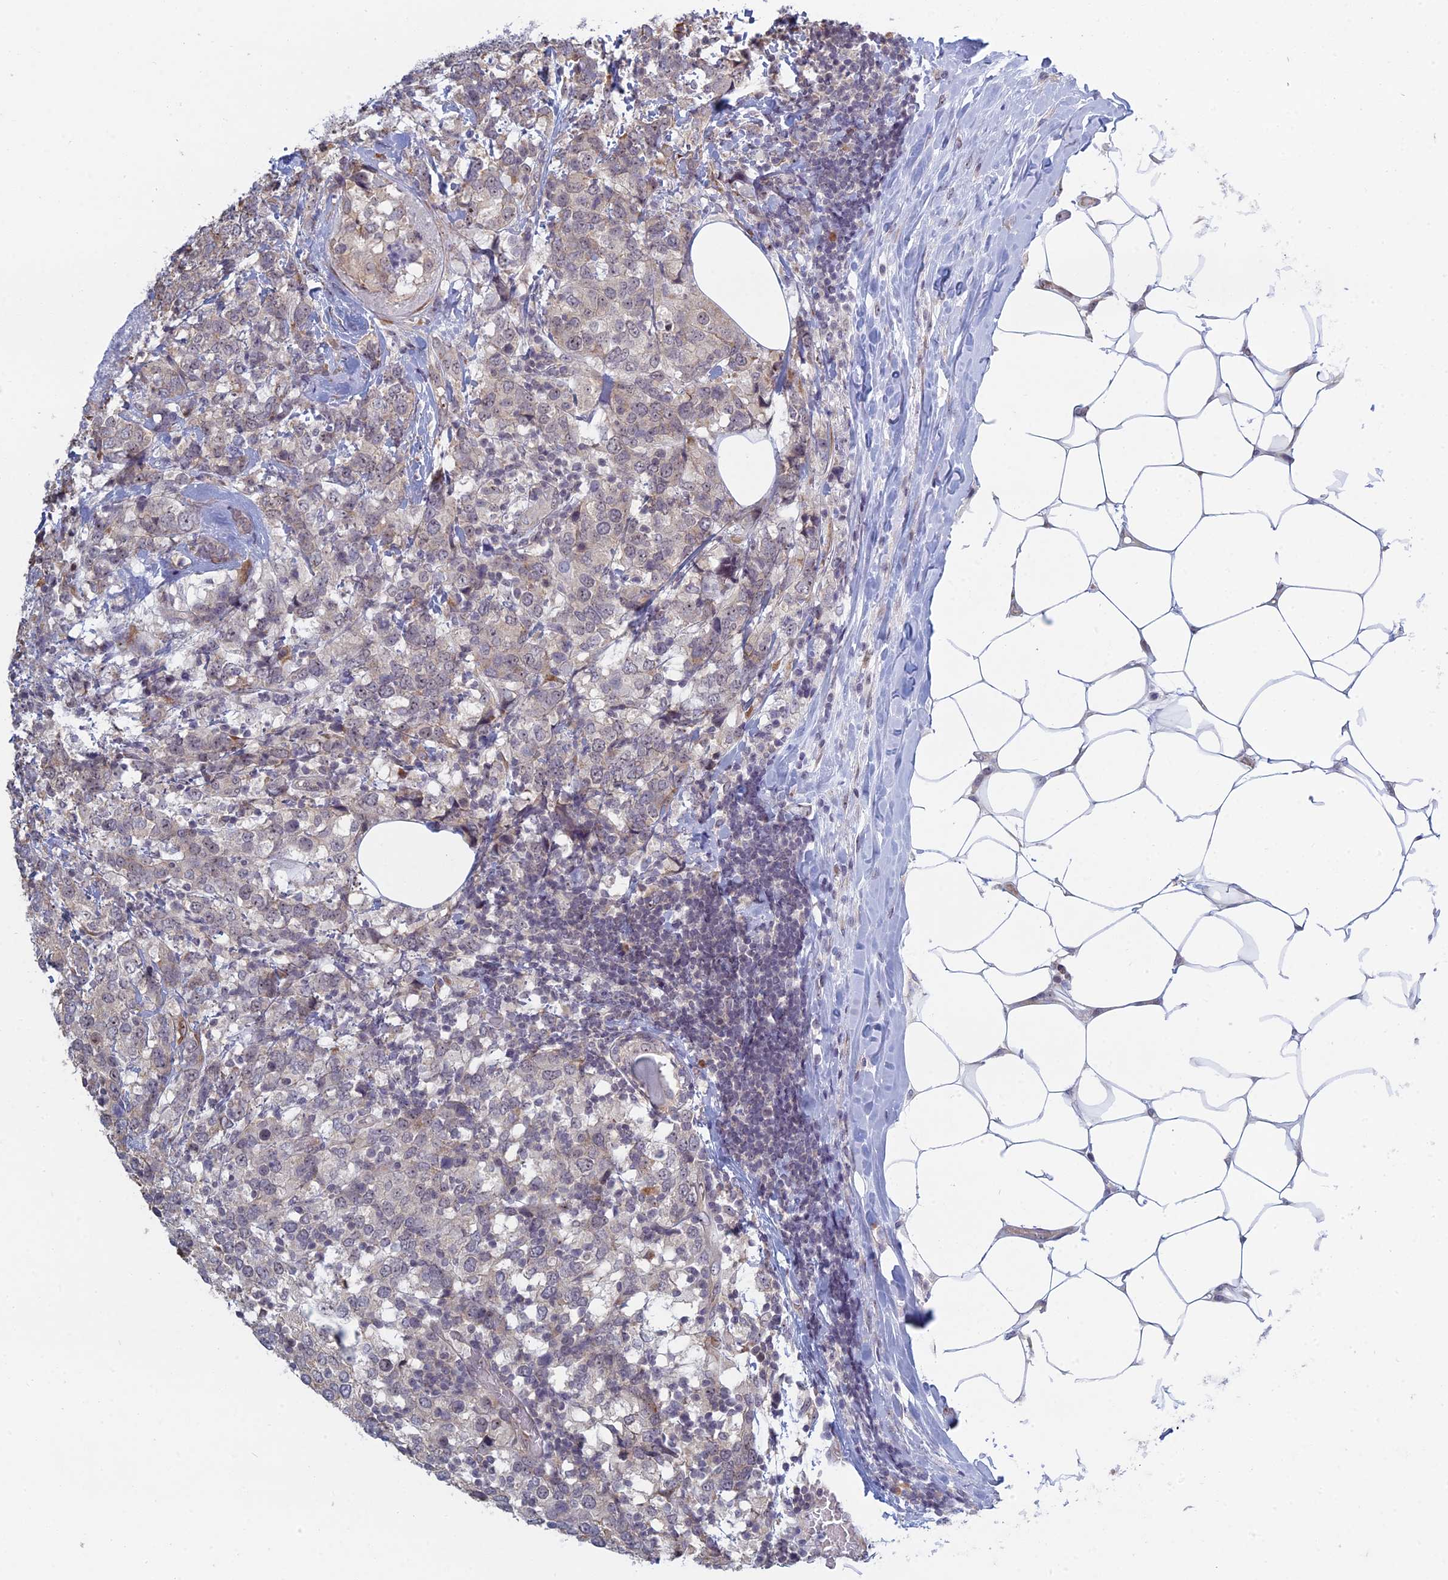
{"staining": {"intensity": "negative", "quantity": "none", "location": "none"}, "tissue": "breast cancer", "cell_type": "Tumor cells", "image_type": "cancer", "snomed": [{"axis": "morphology", "description": "Lobular carcinoma"}, {"axis": "topography", "description": "Breast"}], "caption": "Tumor cells are negative for protein expression in human breast cancer.", "gene": "RPS19BP1", "patient": {"sex": "female", "age": 59}}